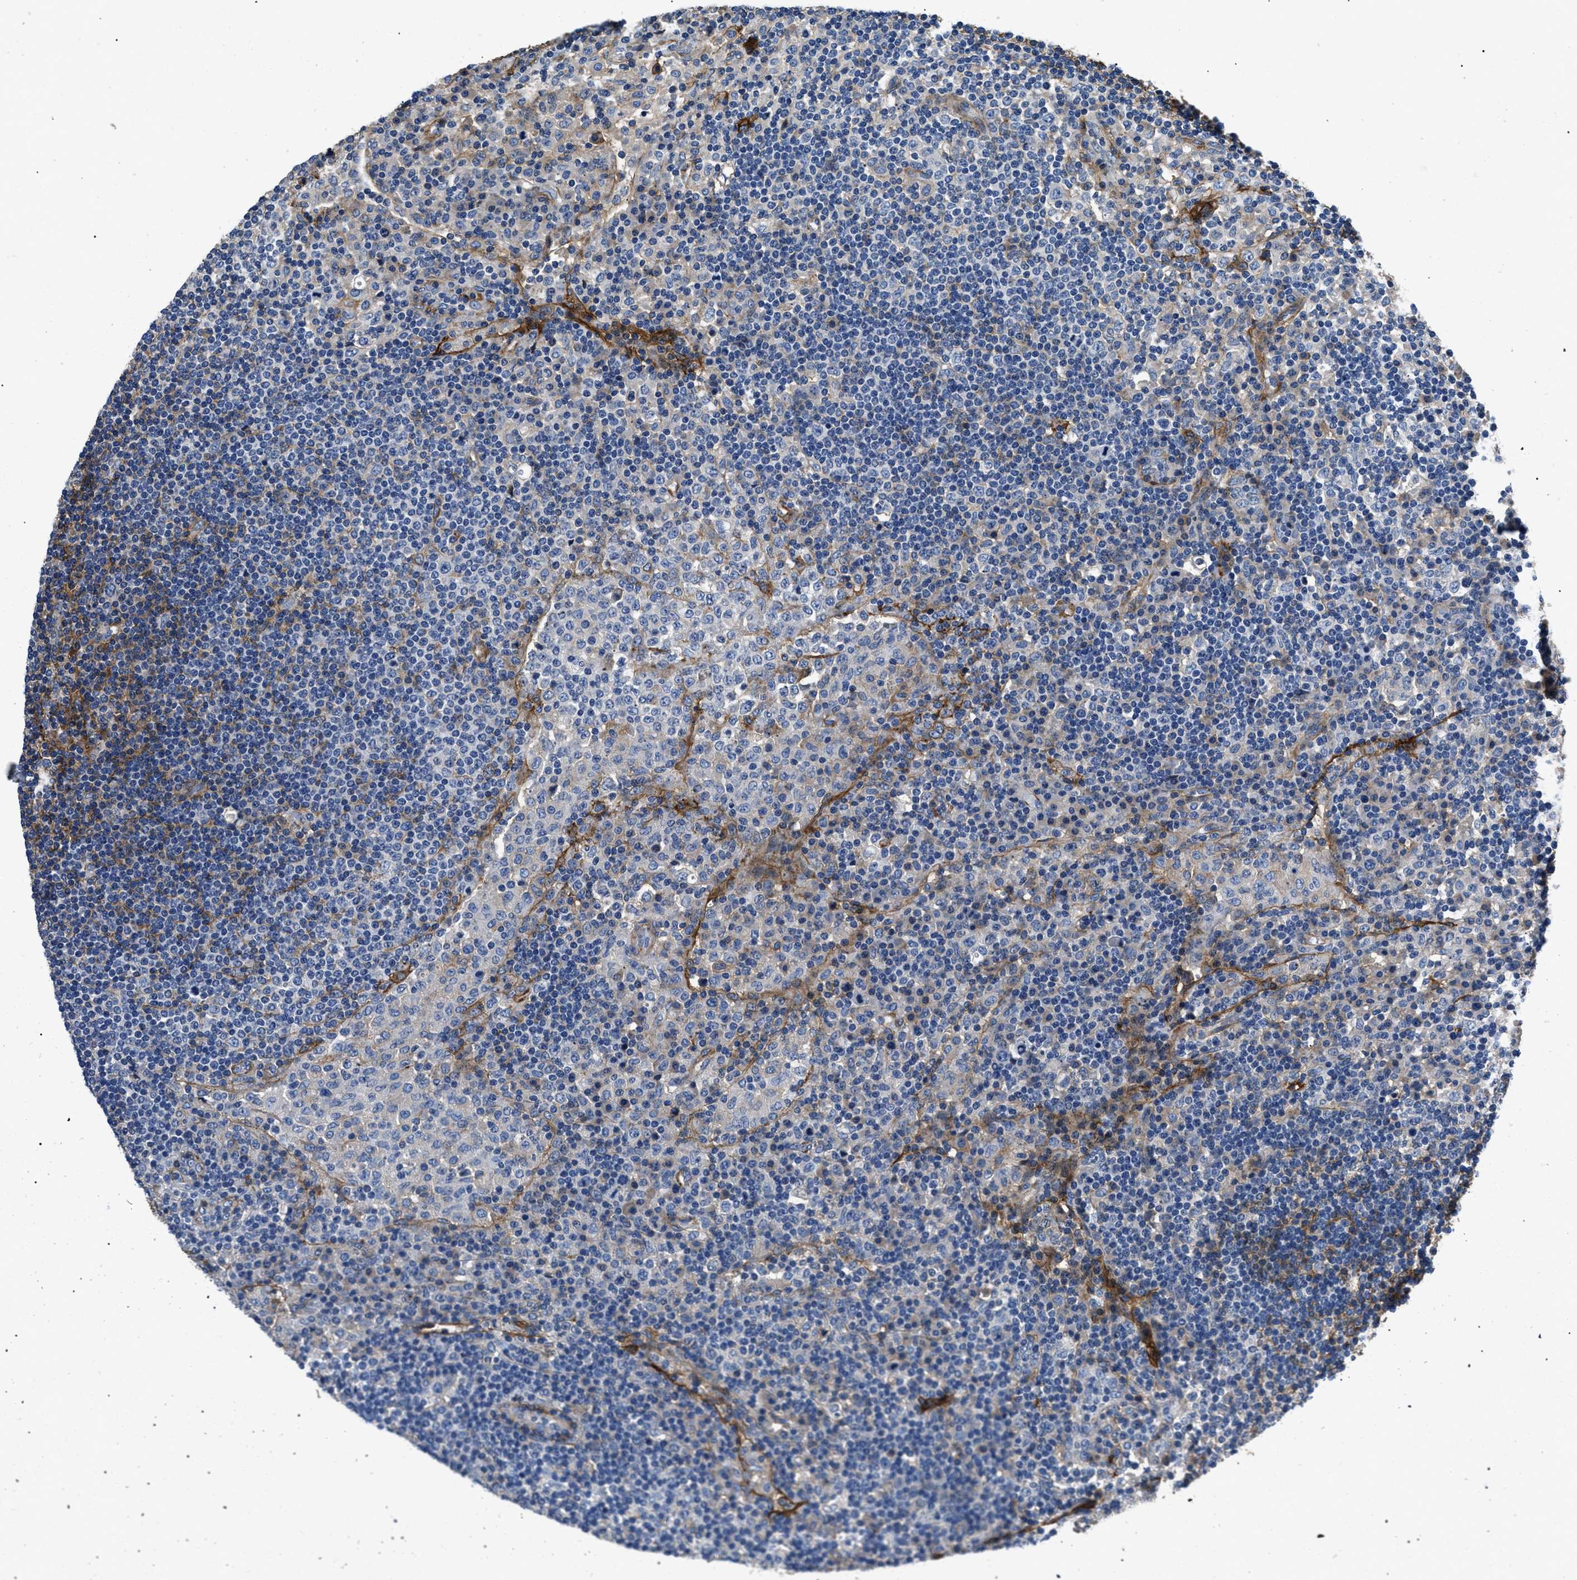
{"staining": {"intensity": "strong", "quantity": "<25%", "location": "cytoplasmic/membranous"}, "tissue": "lymph node", "cell_type": "Germinal center cells", "image_type": "normal", "snomed": [{"axis": "morphology", "description": "Normal tissue, NOS"}, {"axis": "topography", "description": "Lymph node"}], "caption": "Immunohistochemistry of unremarkable lymph node shows medium levels of strong cytoplasmic/membranous expression in about <25% of germinal center cells.", "gene": "CD276", "patient": {"sex": "female", "age": 53}}